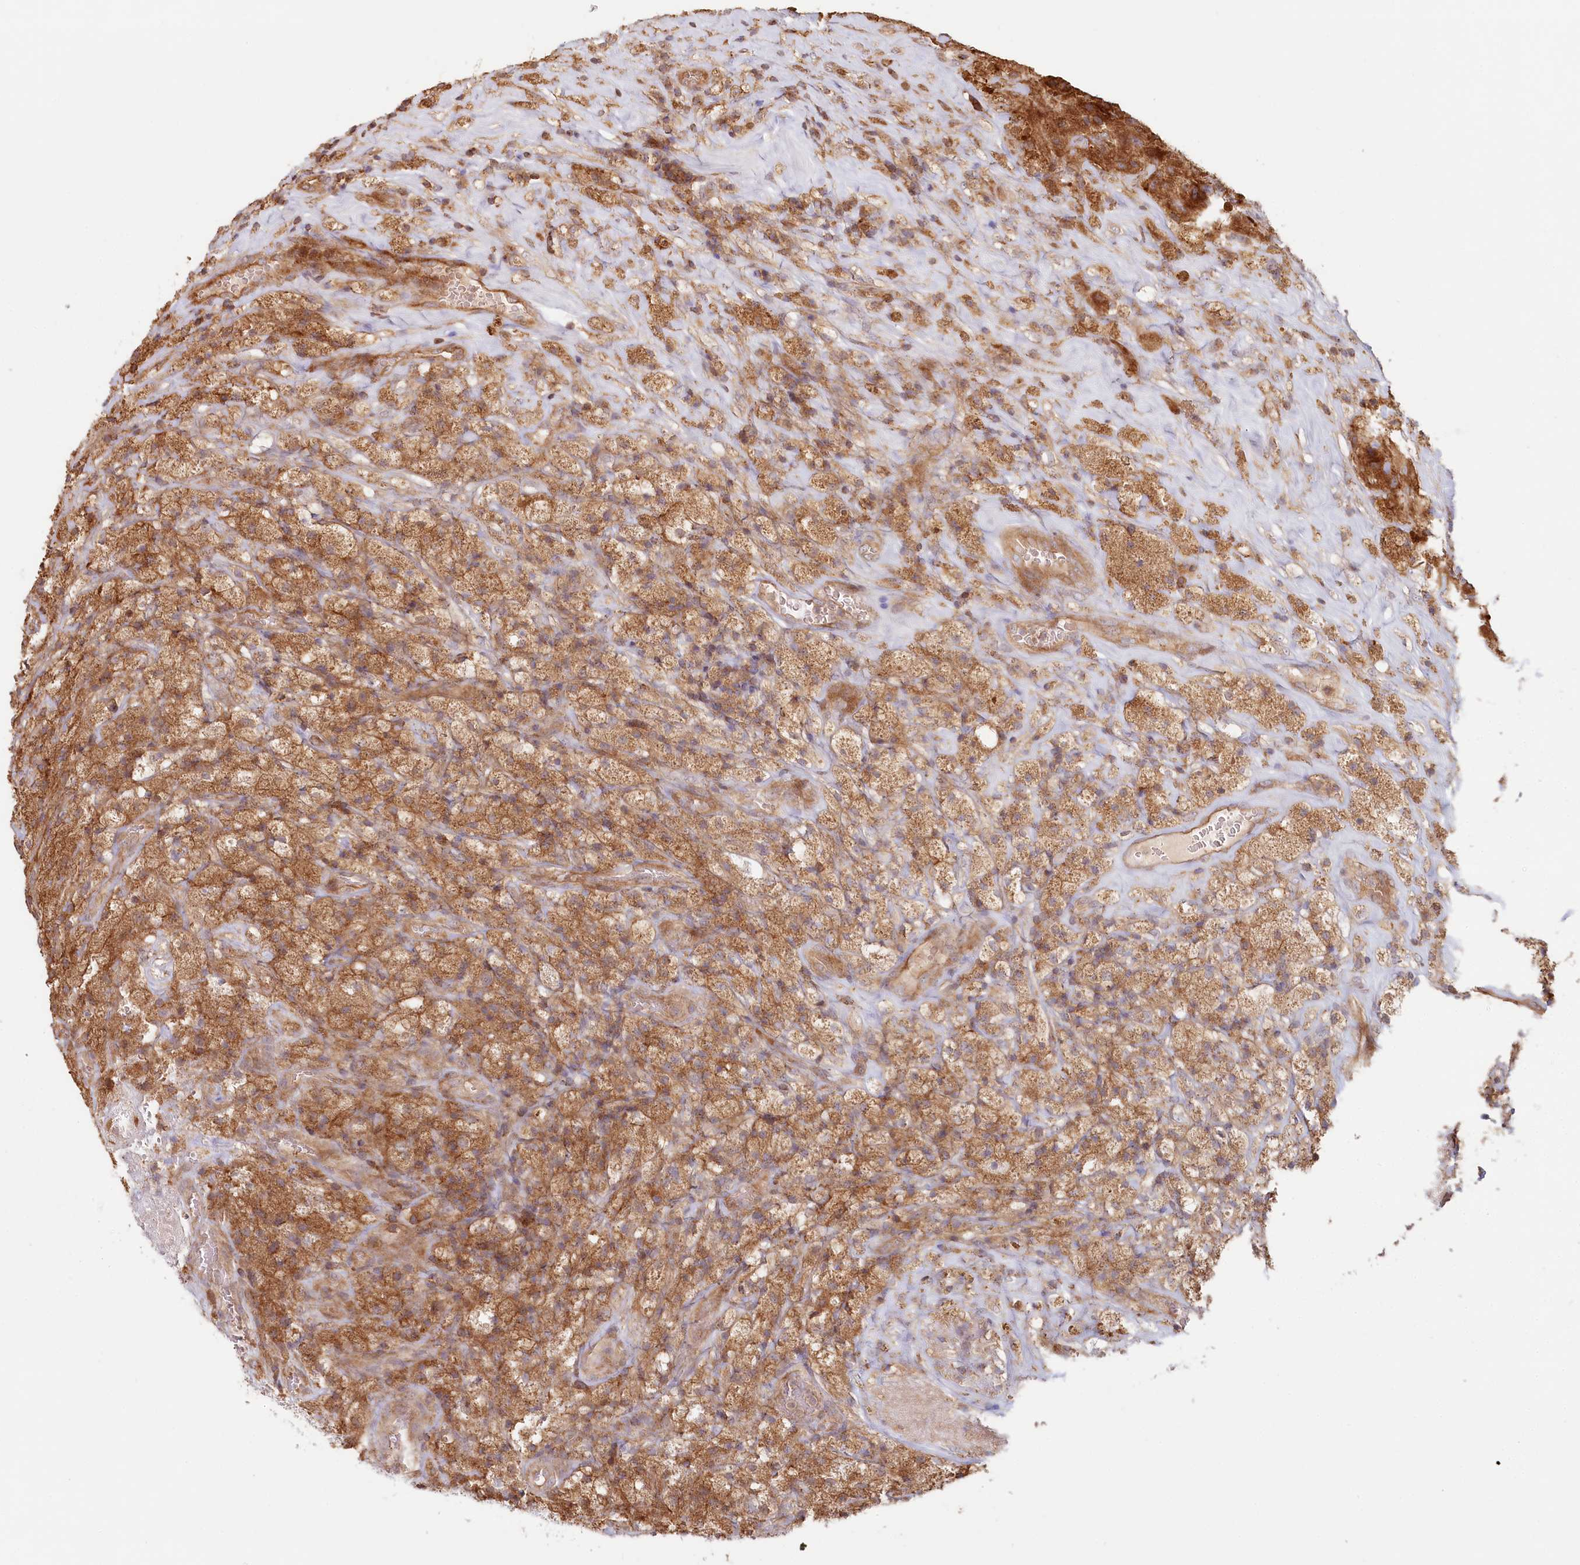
{"staining": {"intensity": "moderate", "quantity": ">75%", "location": "cytoplasmic/membranous"}, "tissue": "glioma", "cell_type": "Tumor cells", "image_type": "cancer", "snomed": [{"axis": "morphology", "description": "Glioma, malignant, High grade"}, {"axis": "topography", "description": "Brain"}], "caption": "Immunohistochemistry (IHC) (DAB (3,3'-diaminobenzidine)) staining of glioma reveals moderate cytoplasmic/membranous protein positivity in approximately >75% of tumor cells.", "gene": "HAL", "patient": {"sex": "male", "age": 69}}